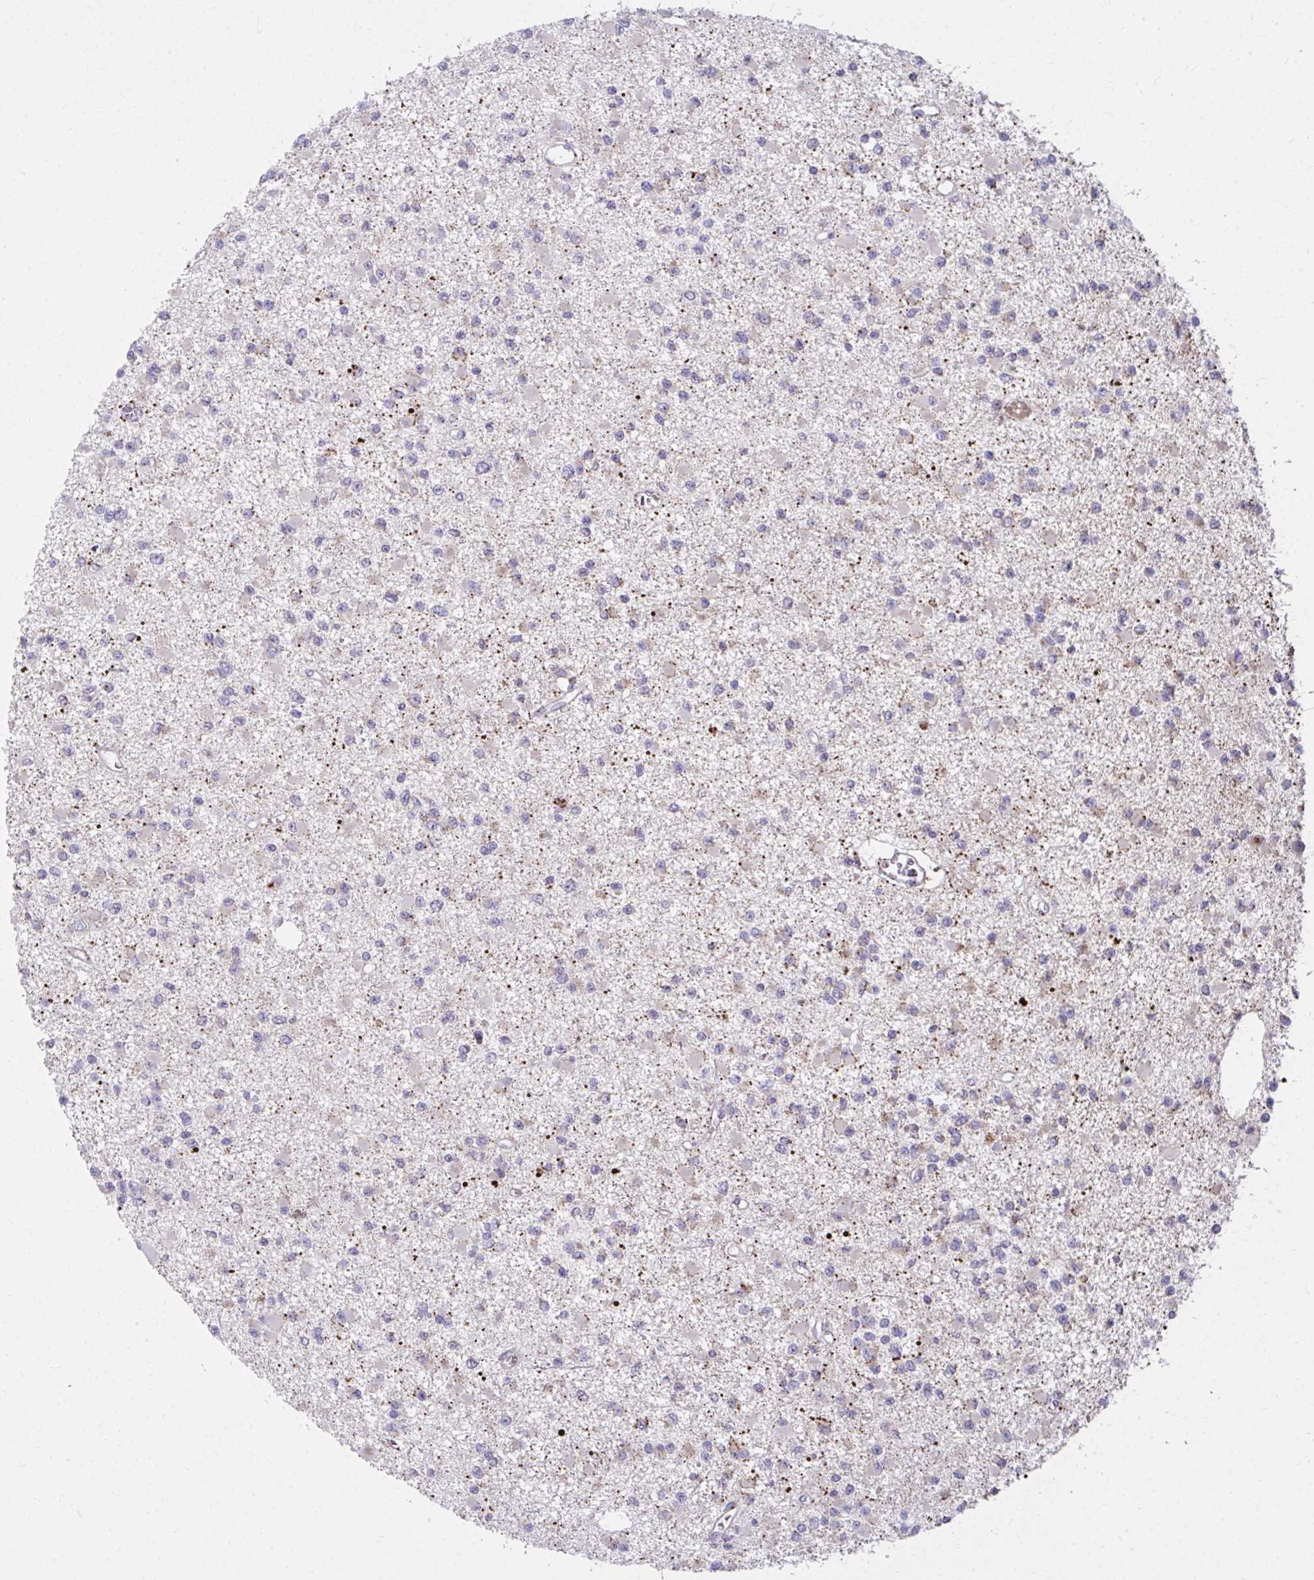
{"staining": {"intensity": "negative", "quantity": "none", "location": "none"}, "tissue": "glioma", "cell_type": "Tumor cells", "image_type": "cancer", "snomed": [{"axis": "morphology", "description": "Glioma, malignant, Low grade"}, {"axis": "topography", "description": "Brain"}], "caption": "Protein analysis of low-grade glioma (malignant) reveals no significant positivity in tumor cells.", "gene": "C16orf54", "patient": {"sex": "female", "age": 22}}